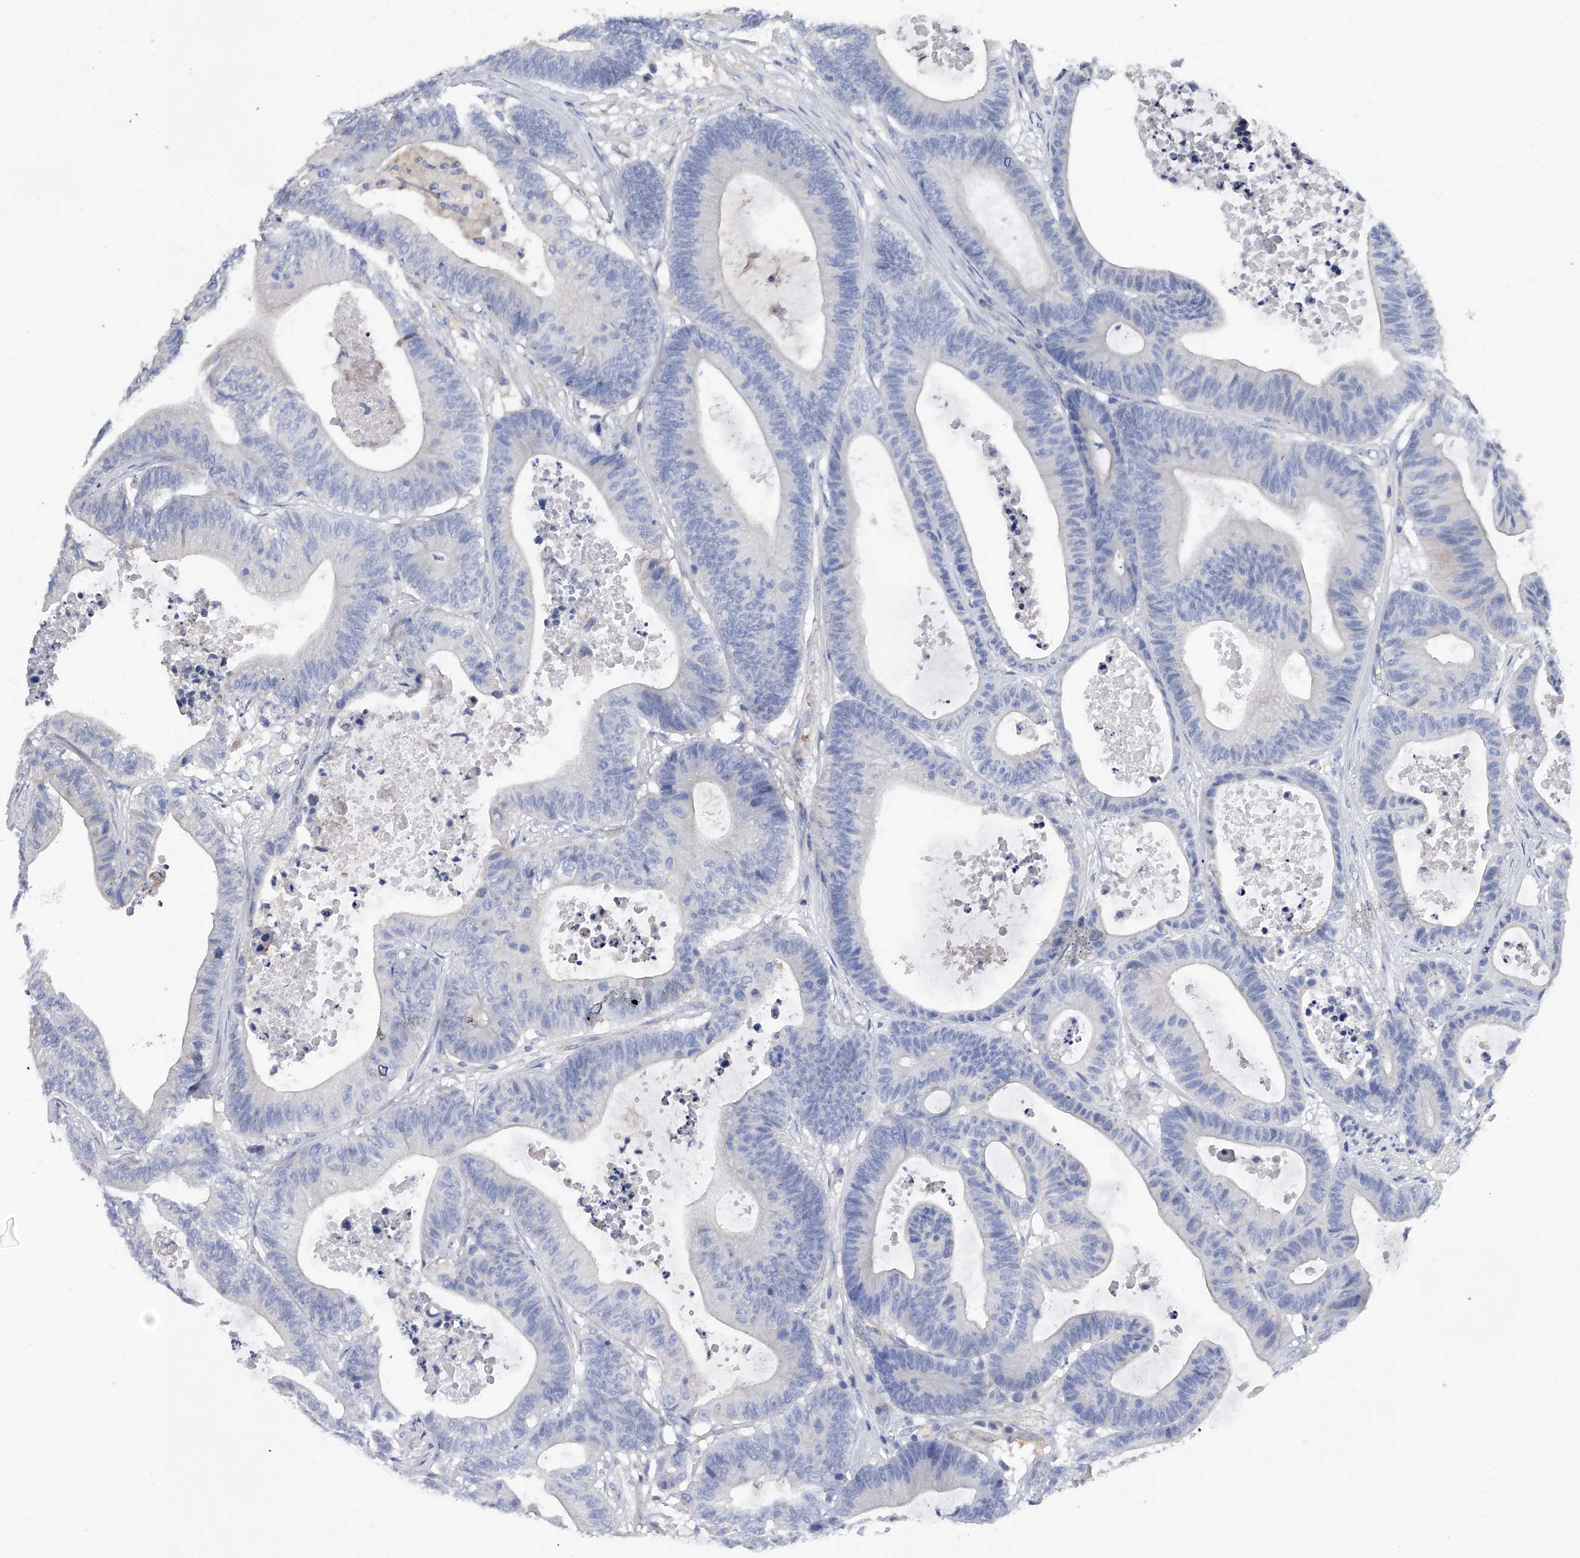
{"staining": {"intensity": "negative", "quantity": "none", "location": "none"}, "tissue": "colorectal cancer", "cell_type": "Tumor cells", "image_type": "cancer", "snomed": [{"axis": "morphology", "description": "Adenocarcinoma, NOS"}, {"axis": "topography", "description": "Colon"}], "caption": "High magnification brightfield microscopy of adenocarcinoma (colorectal) stained with DAB (3,3'-diaminobenzidine) (brown) and counterstained with hematoxylin (blue): tumor cells show no significant expression.", "gene": "RWDD2A", "patient": {"sex": "female", "age": 84}}